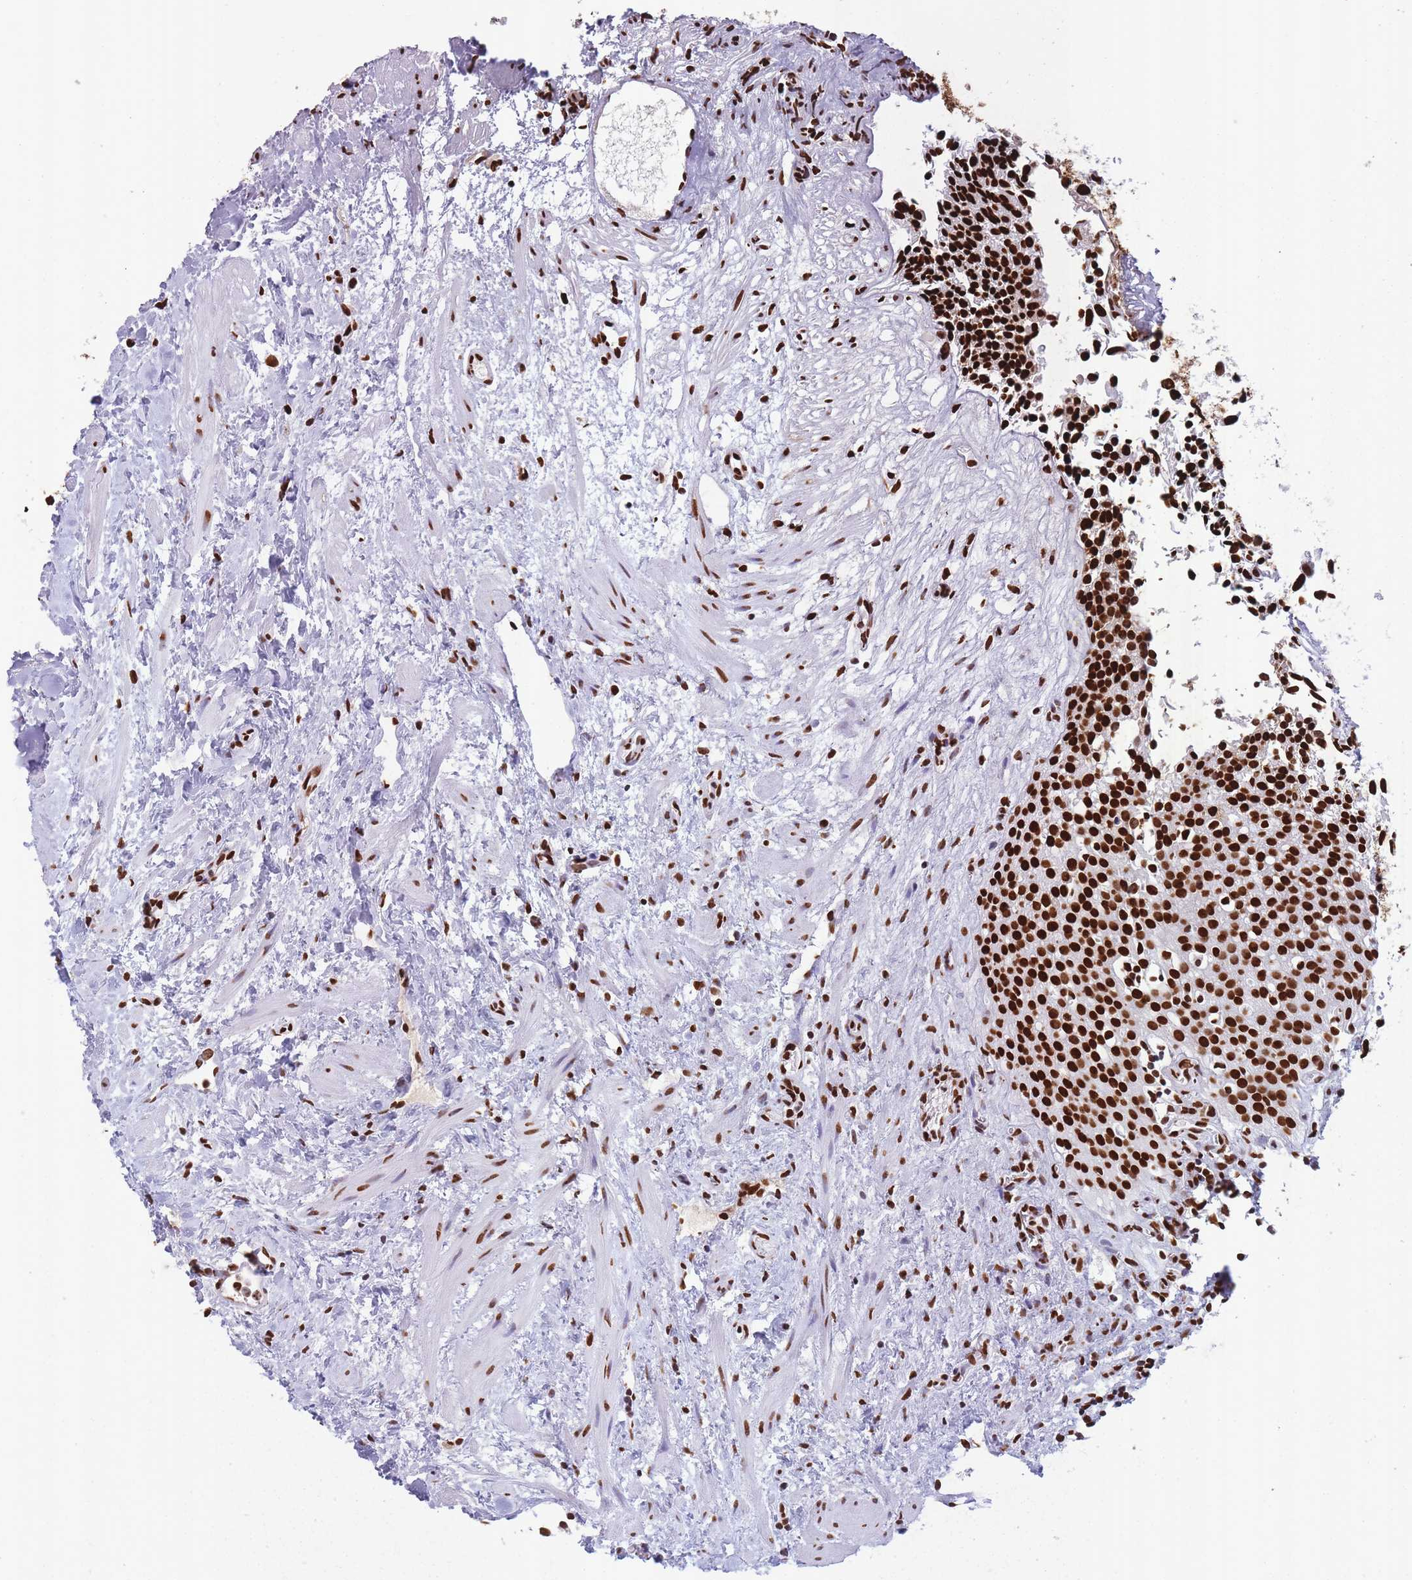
{"staining": {"intensity": "strong", "quantity": ">75%", "location": "nuclear"}, "tissue": "urothelial cancer", "cell_type": "Tumor cells", "image_type": "cancer", "snomed": [{"axis": "morphology", "description": "Urothelial carcinoma, Low grade"}, {"axis": "topography", "description": "Urinary bladder"}], "caption": "A micrograph showing strong nuclear expression in approximately >75% of tumor cells in urothelial carcinoma (low-grade), as visualized by brown immunohistochemical staining.", "gene": "HNRNPUL1", "patient": {"sex": "male", "age": 88}}